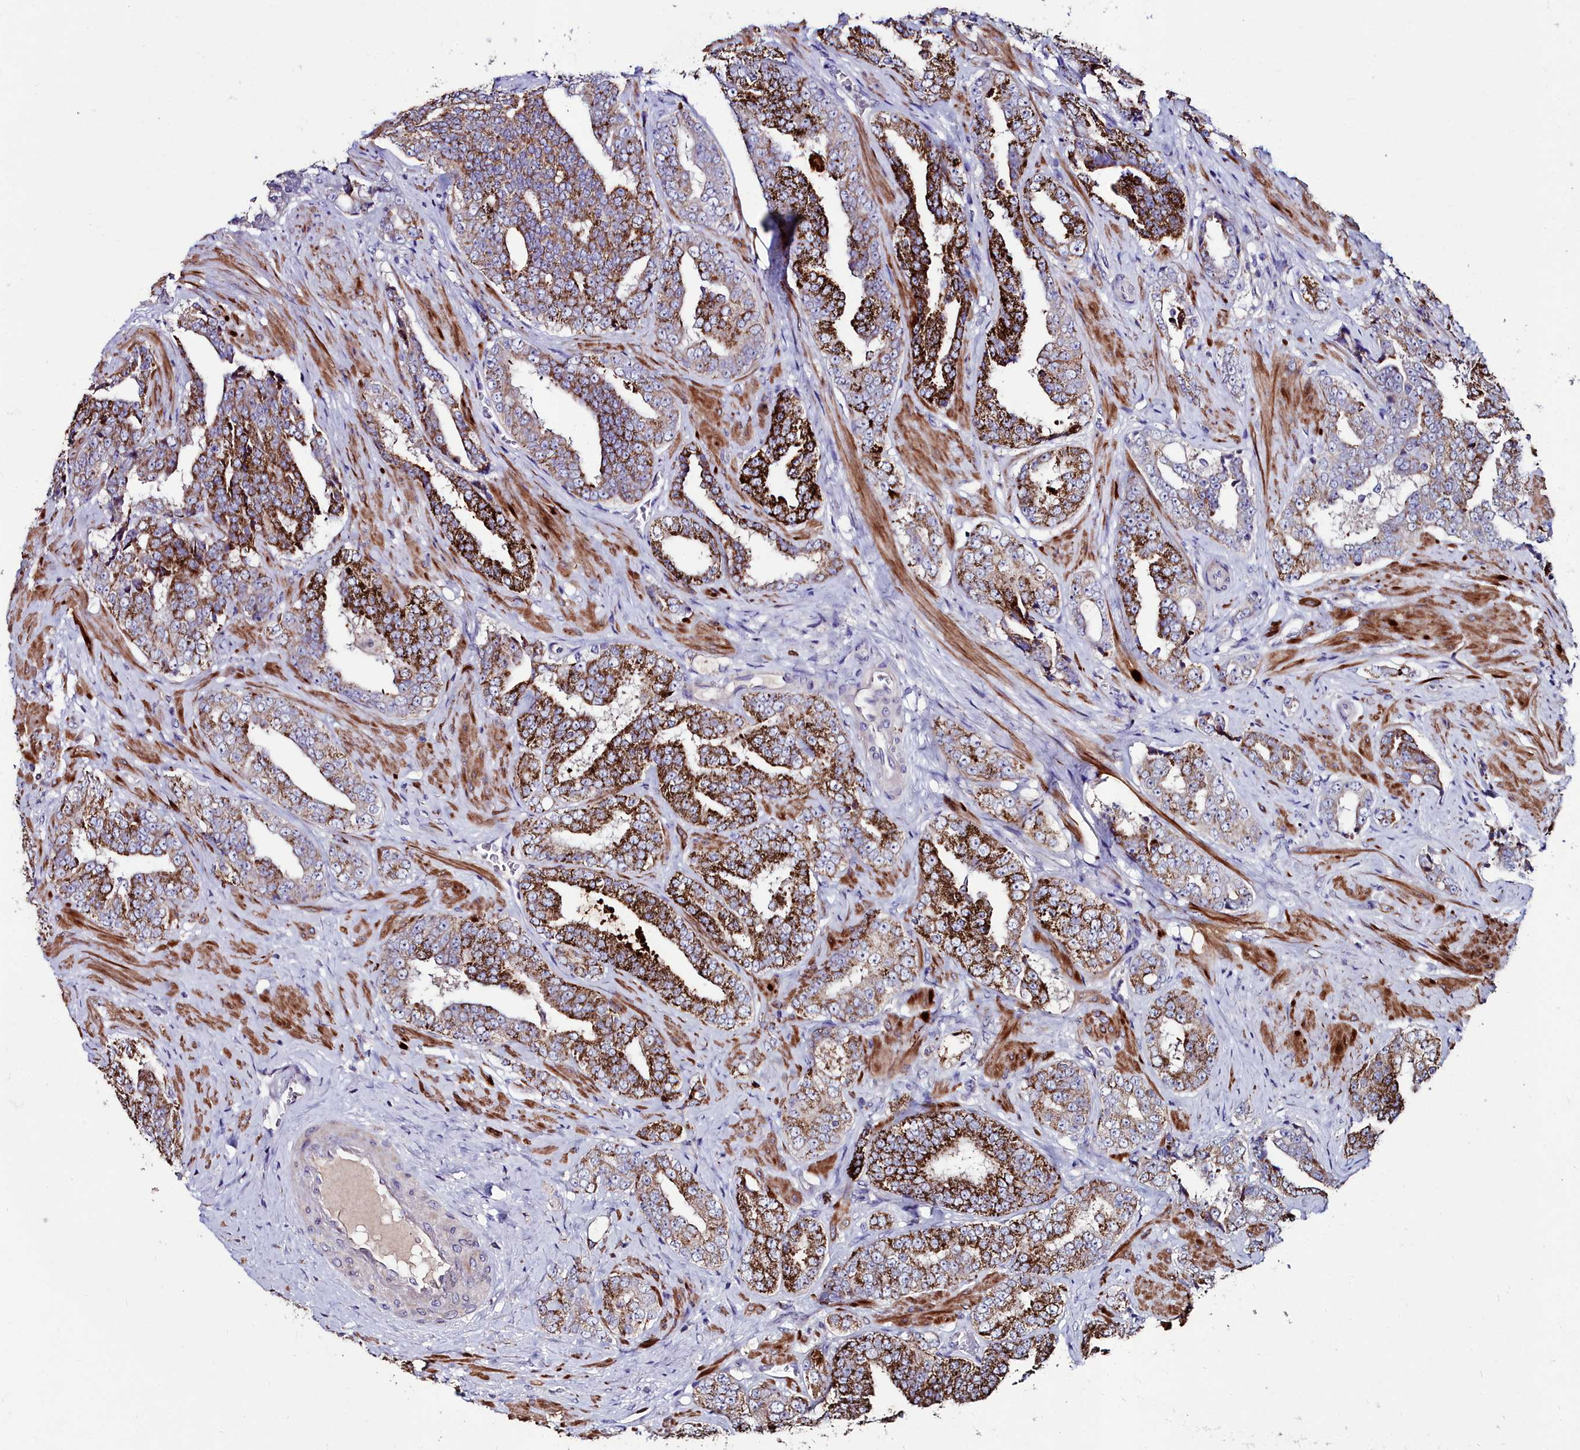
{"staining": {"intensity": "strong", "quantity": ">75%", "location": "cytoplasmic/membranous"}, "tissue": "prostate cancer", "cell_type": "Tumor cells", "image_type": "cancer", "snomed": [{"axis": "morphology", "description": "Adenocarcinoma, High grade"}, {"axis": "topography", "description": "Prostate"}], "caption": "High-grade adenocarcinoma (prostate) stained with DAB IHC reveals high levels of strong cytoplasmic/membranous staining in about >75% of tumor cells.", "gene": "AMBRA1", "patient": {"sex": "male", "age": 67}}